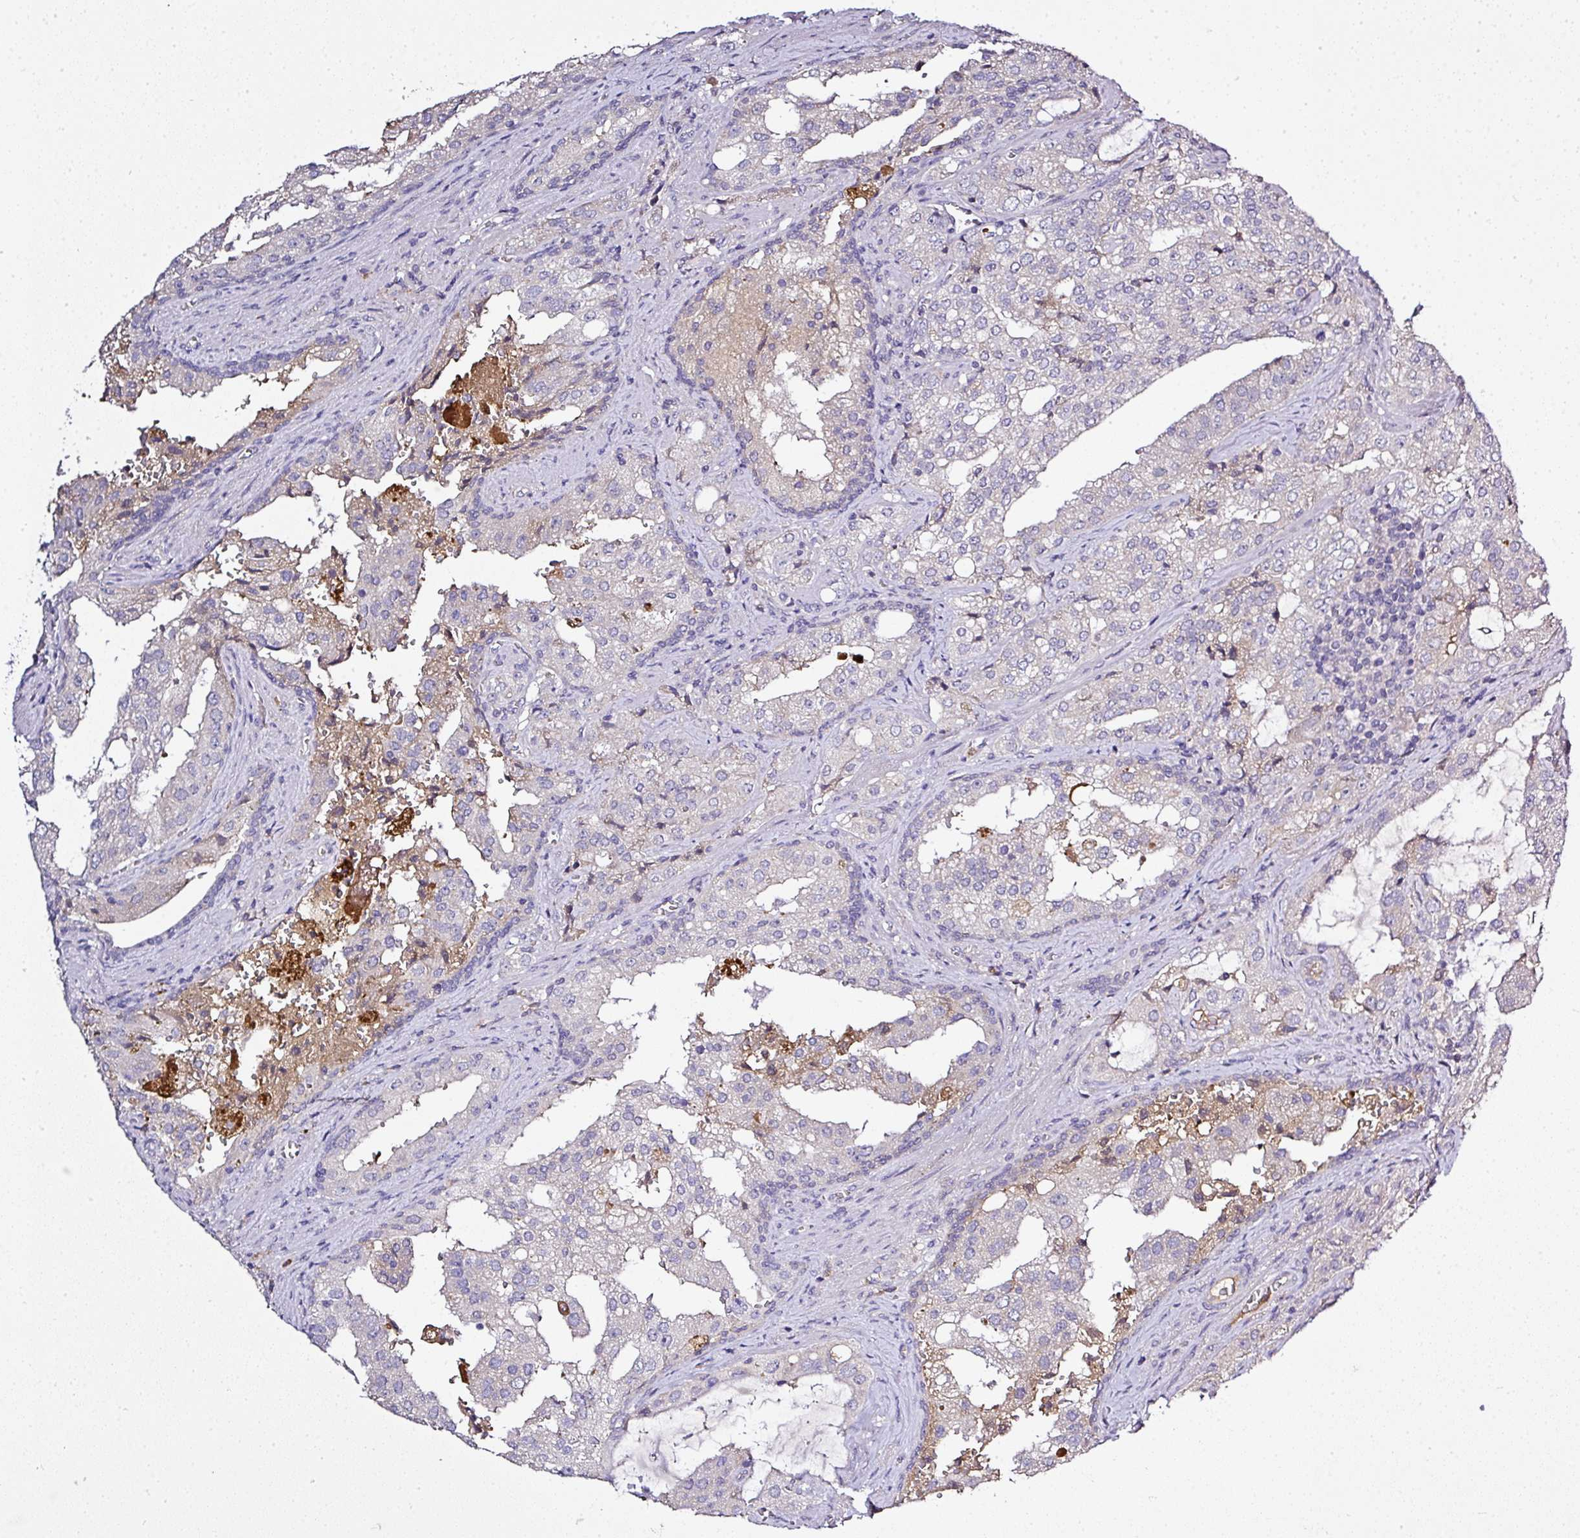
{"staining": {"intensity": "negative", "quantity": "none", "location": "none"}, "tissue": "prostate cancer", "cell_type": "Tumor cells", "image_type": "cancer", "snomed": [{"axis": "morphology", "description": "Adenocarcinoma, High grade"}, {"axis": "topography", "description": "Prostate"}], "caption": "Prostate cancer was stained to show a protein in brown. There is no significant expression in tumor cells.", "gene": "CAB39L", "patient": {"sex": "male", "age": 68}}